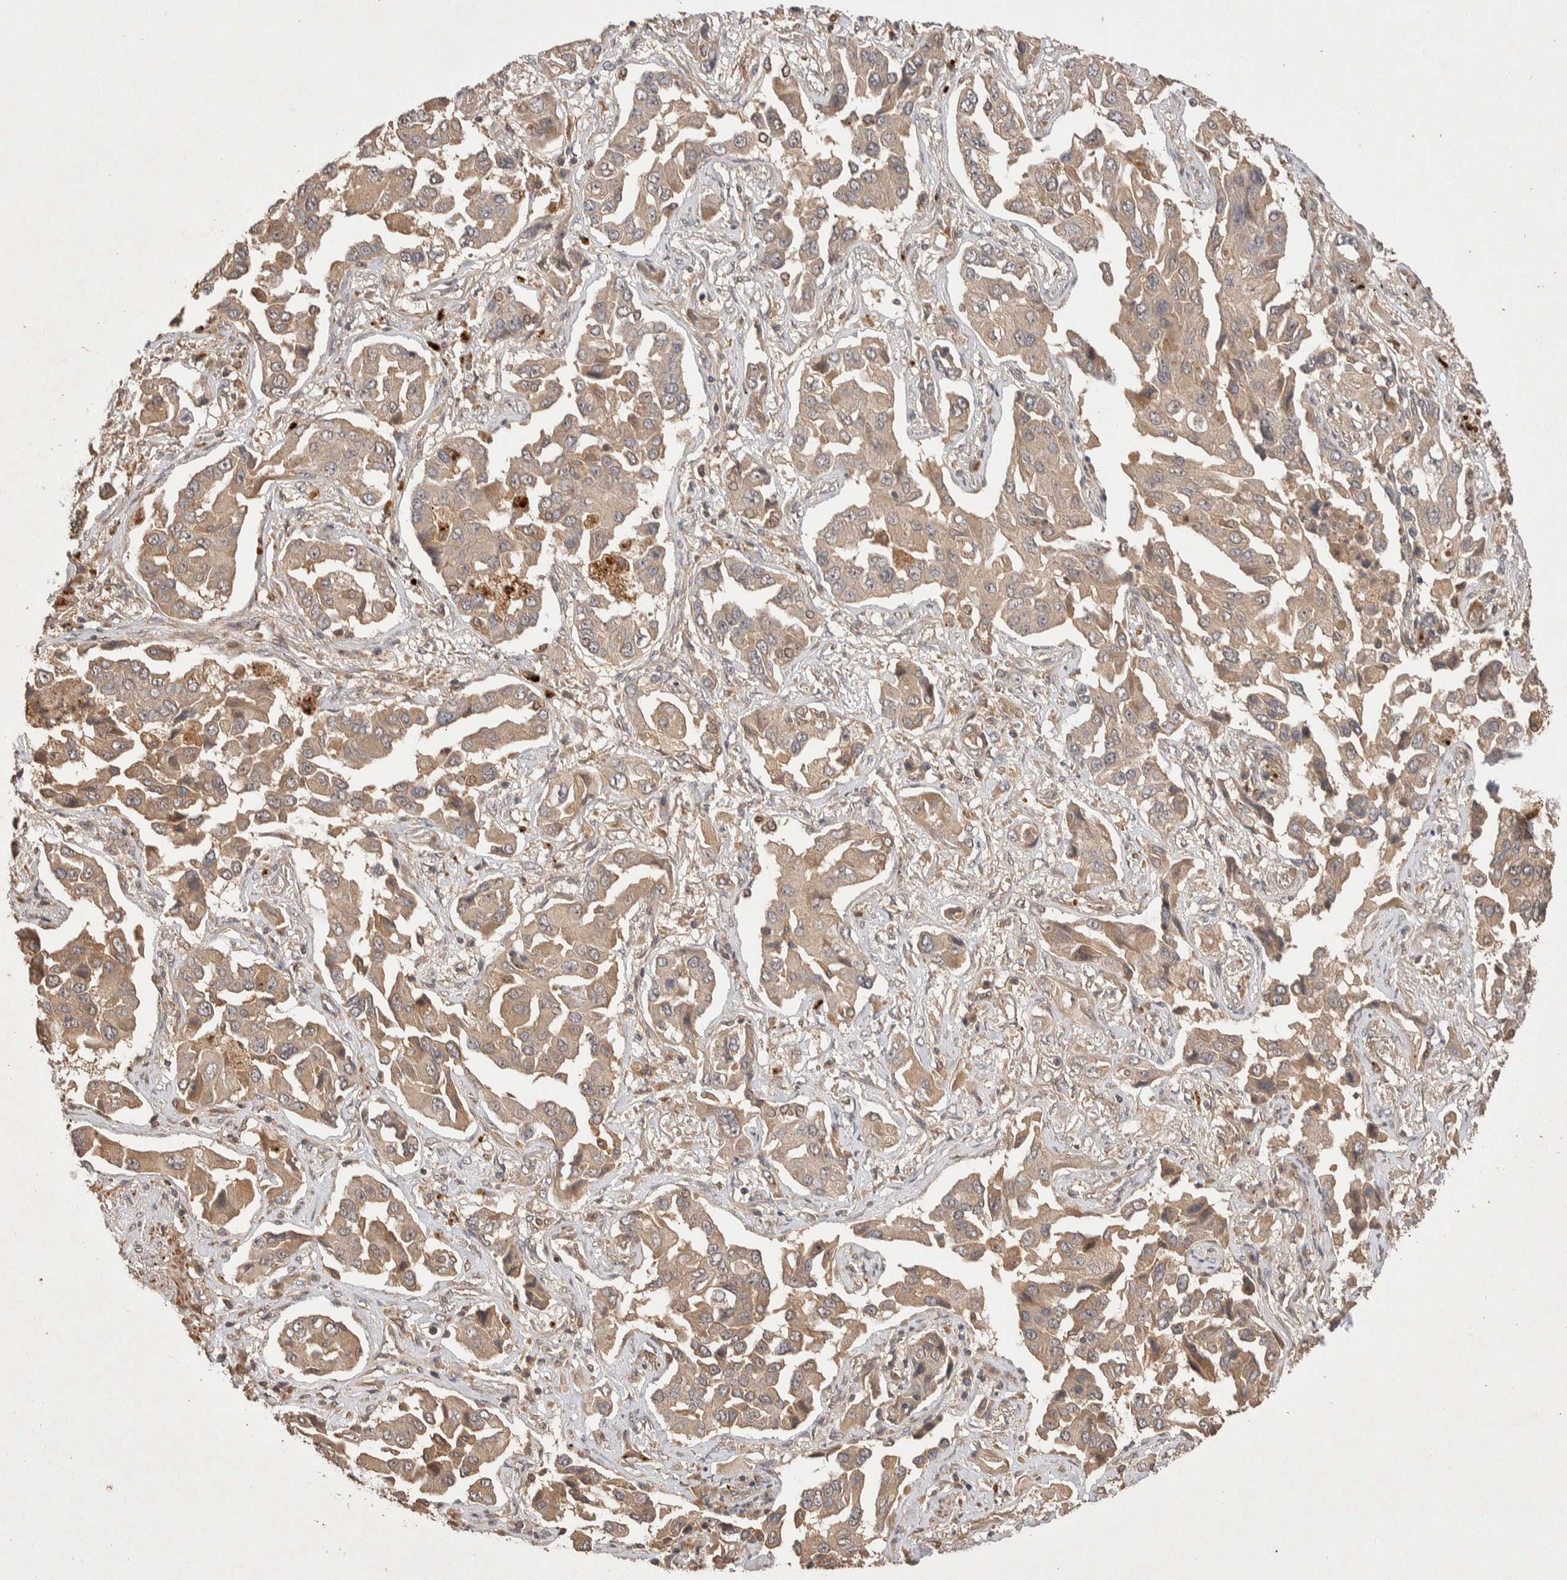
{"staining": {"intensity": "weak", "quantity": ">75%", "location": "cytoplasmic/membranous"}, "tissue": "lung cancer", "cell_type": "Tumor cells", "image_type": "cancer", "snomed": [{"axis": "morphology", "description": "Adenocarcinoma, NOS"}, {"axis": "topography", "description": "Lung"}], "caption": "Tumor cells exhibit weak cytoplasmic/membranous positivity in about >75% of cells in lung cancer.", "gene": "NSMAF", "patient": {"sex": "female", "age": 65}}